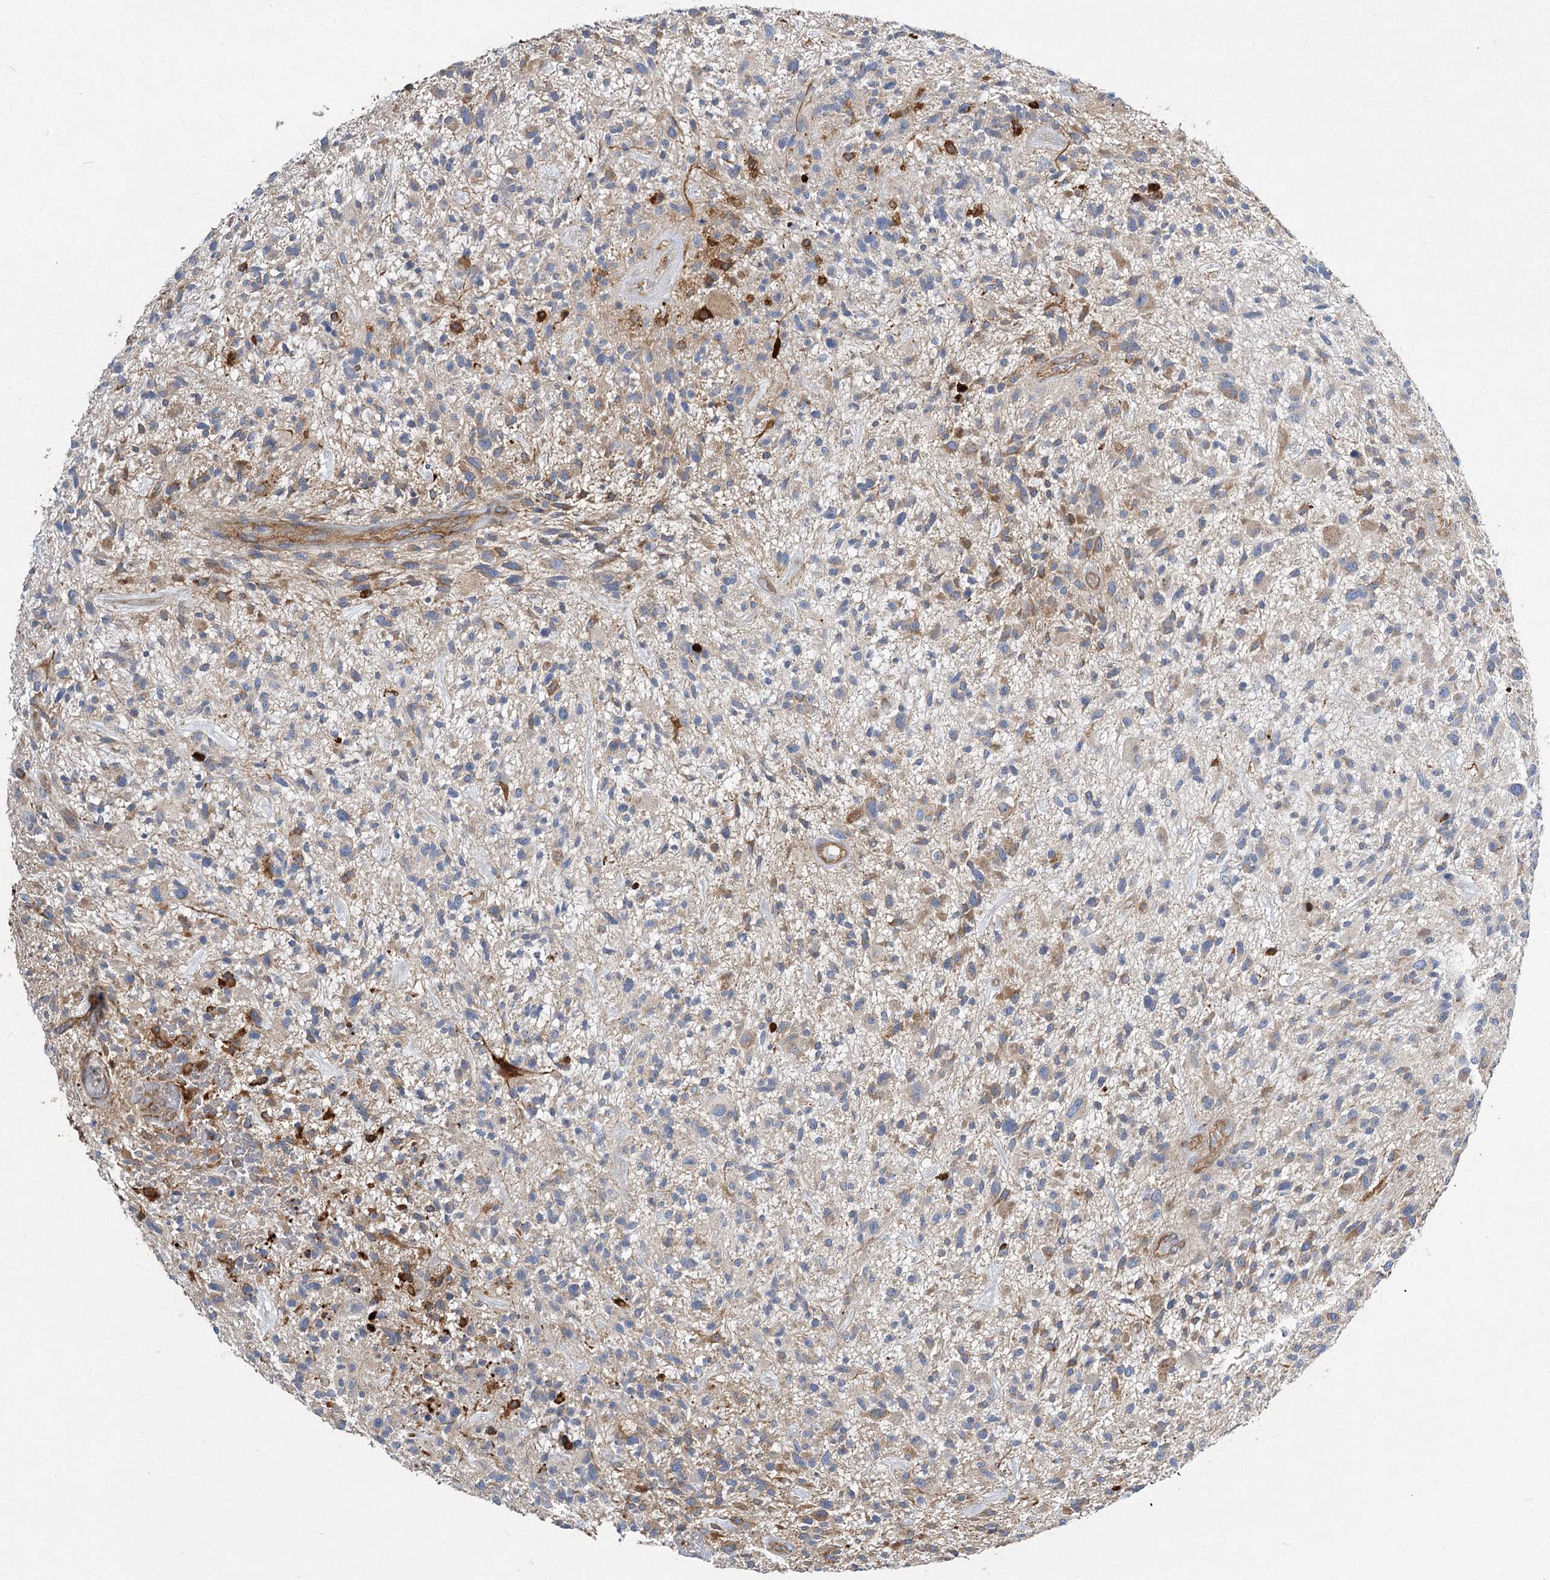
{"staining": {"intensity": "negative", "quantity": "none", "location": "none"}, "tissue": "glioma", "cell_type": "Tumor cells", "image_type": "cancer", "snomed": [{"axis": "morphology", "description": "Glioma, malignant, High grade"}, {"axis": "topography", "description": "Brain"}], "caption": "Tumor cells show no significant protein positivity in glioma.", "gene": "RMDN2", "patient": {"sex": "male", "age": 47}}